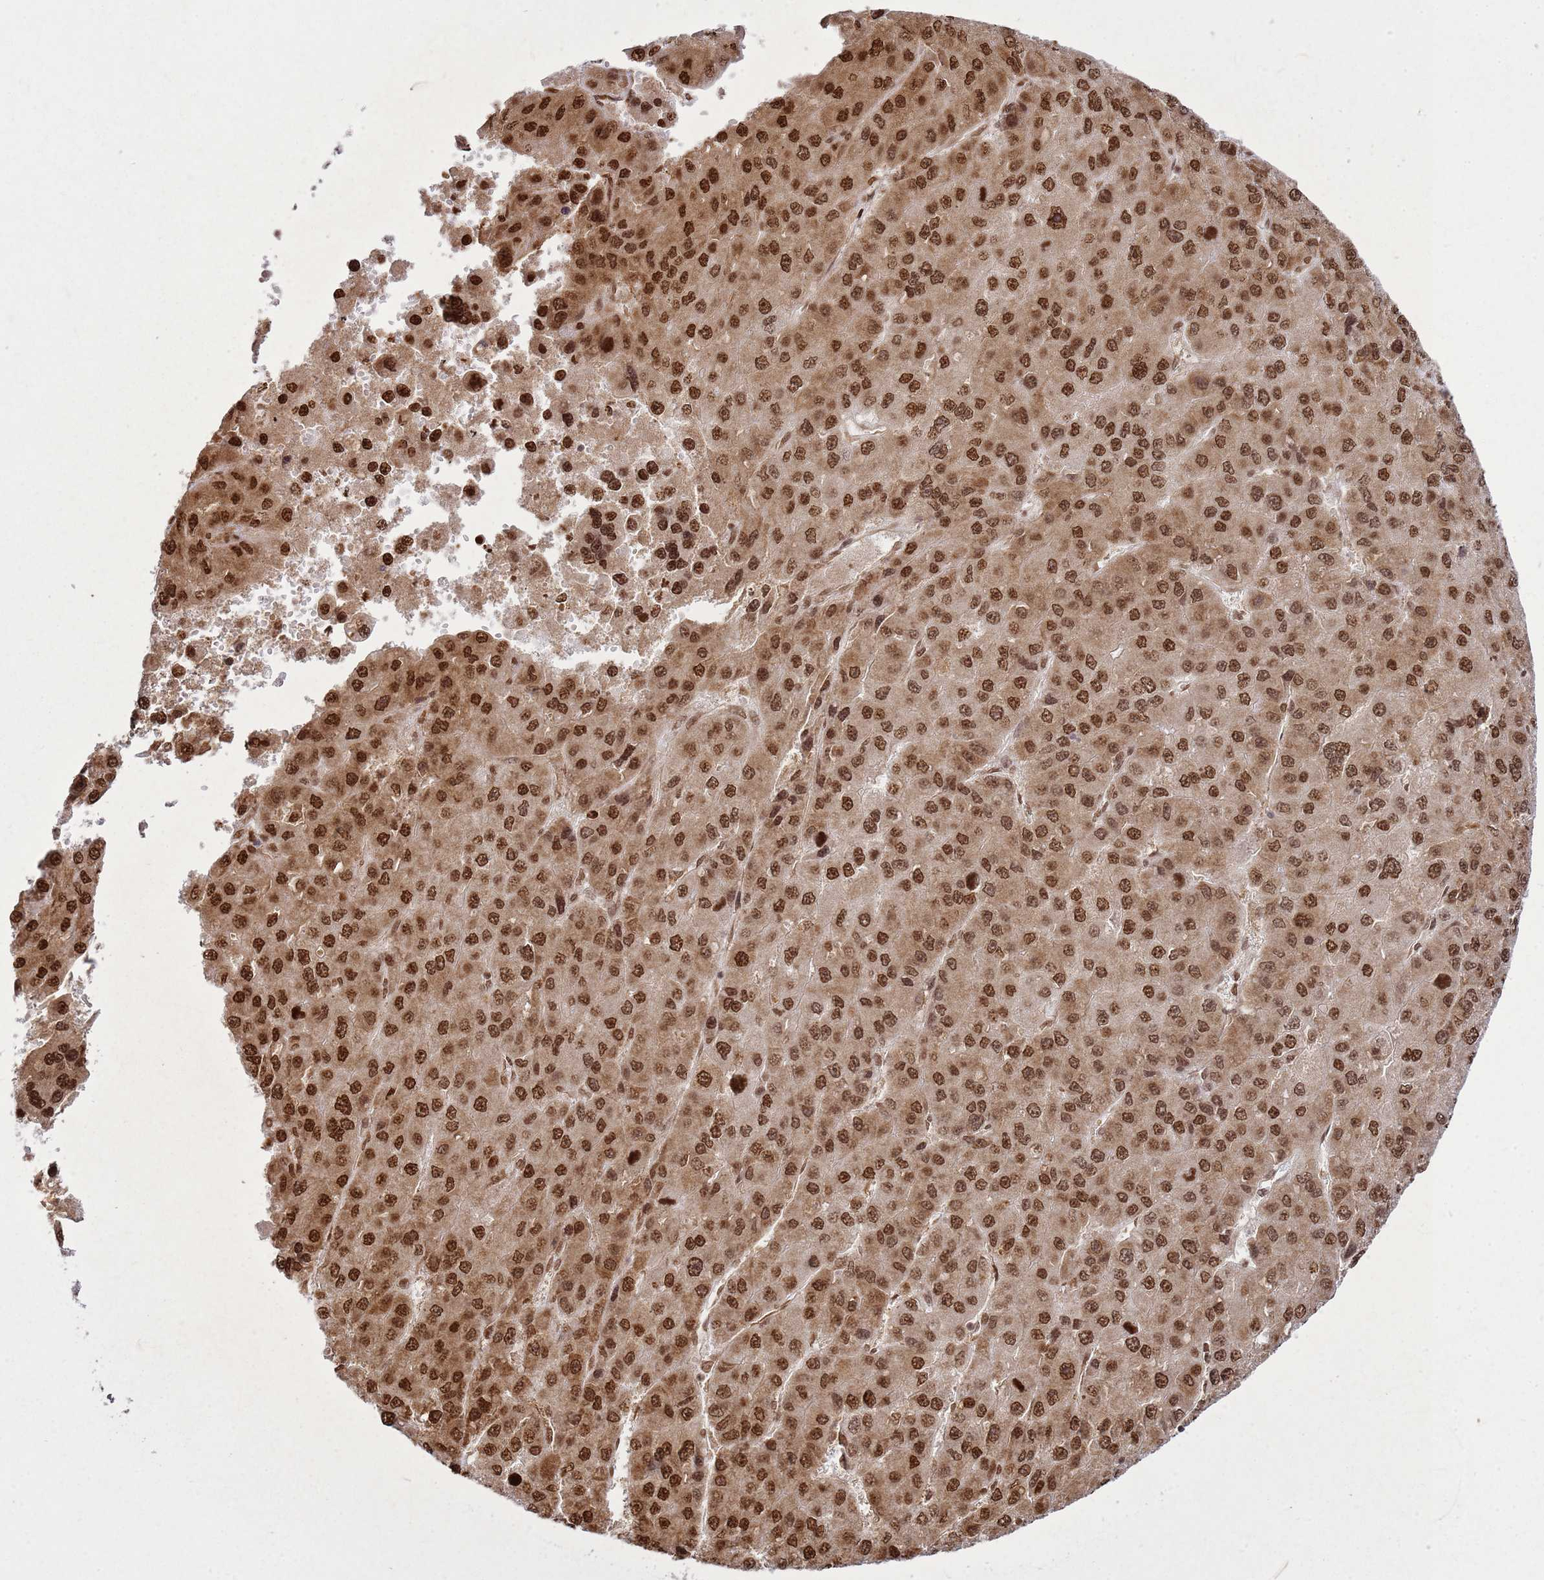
{"staining": {"intensity": "strong", "quantity": ">75%", "location": "nuclear"}, "tissue": "liver cancer", "cell_type": "Tumor cells", "image_type": "cancer", "snomed": [{"axis": "morphology", "description": "Carcinoma, Hepatocellular, NOS"}, {"axis": "topography", "description": "Liver"}], "caption": "Liver cancer stained for a protein (brown) displays strong nuclear positive positivity in about >75% of tumor cells.", "gene": "APEX1", "patient": {"sex": "female", "age": 73}}